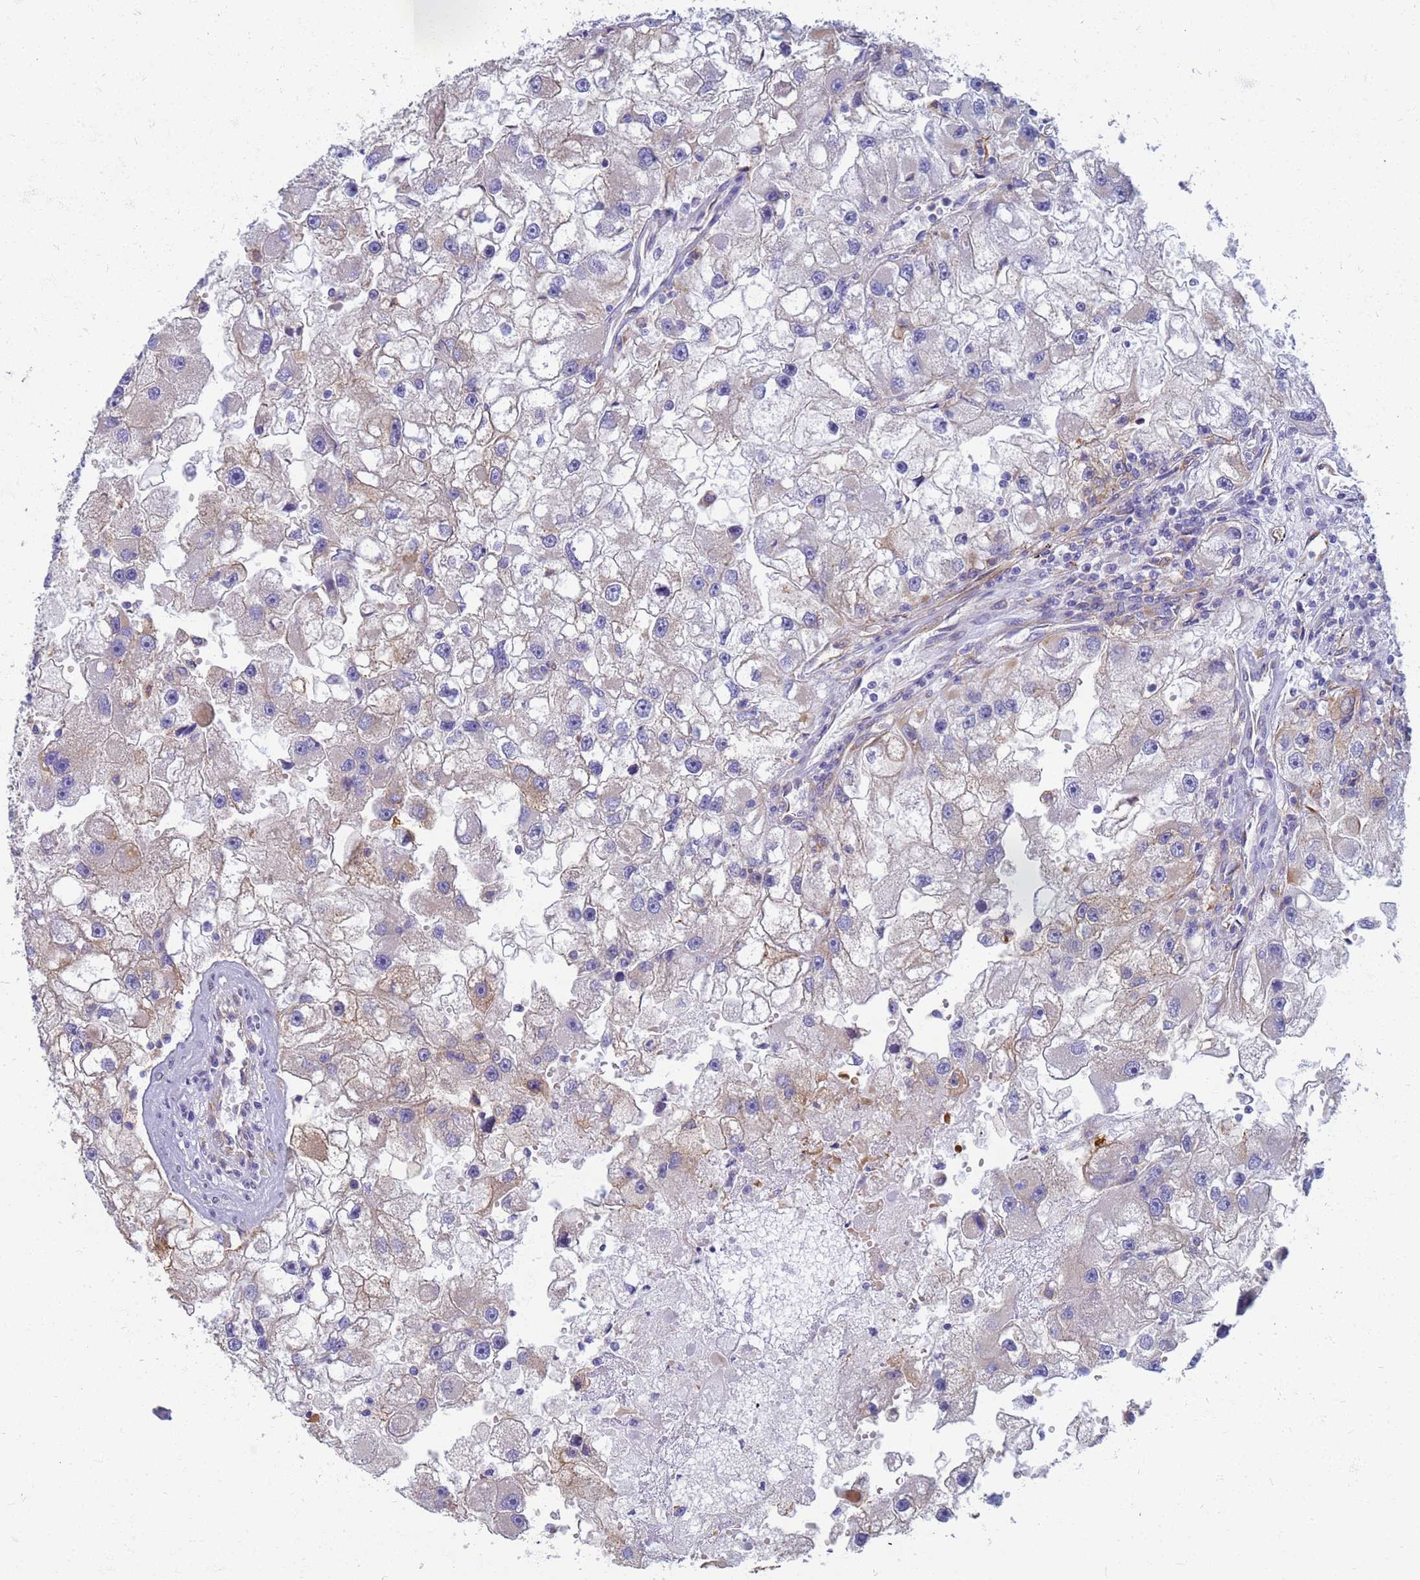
{"staining": {"intensity": "weak", "quantity": "<25%", "location": "cytoplasmic/membranous"}, "tissue": "renal cancer", "cell_type": "Tumor cells", "image_type": "cancer", "snomed": [{"axis": "morphology", "description": "Adenocarcinoma, NOS"}, {"axis": "topography", "description": "Kidney"}], "caption": "Protein analysis of renal cancer demonstrates no significant expression in tumor cells.", "gene": "EEA1", "patient": {"sex": "male", "age": 63}}